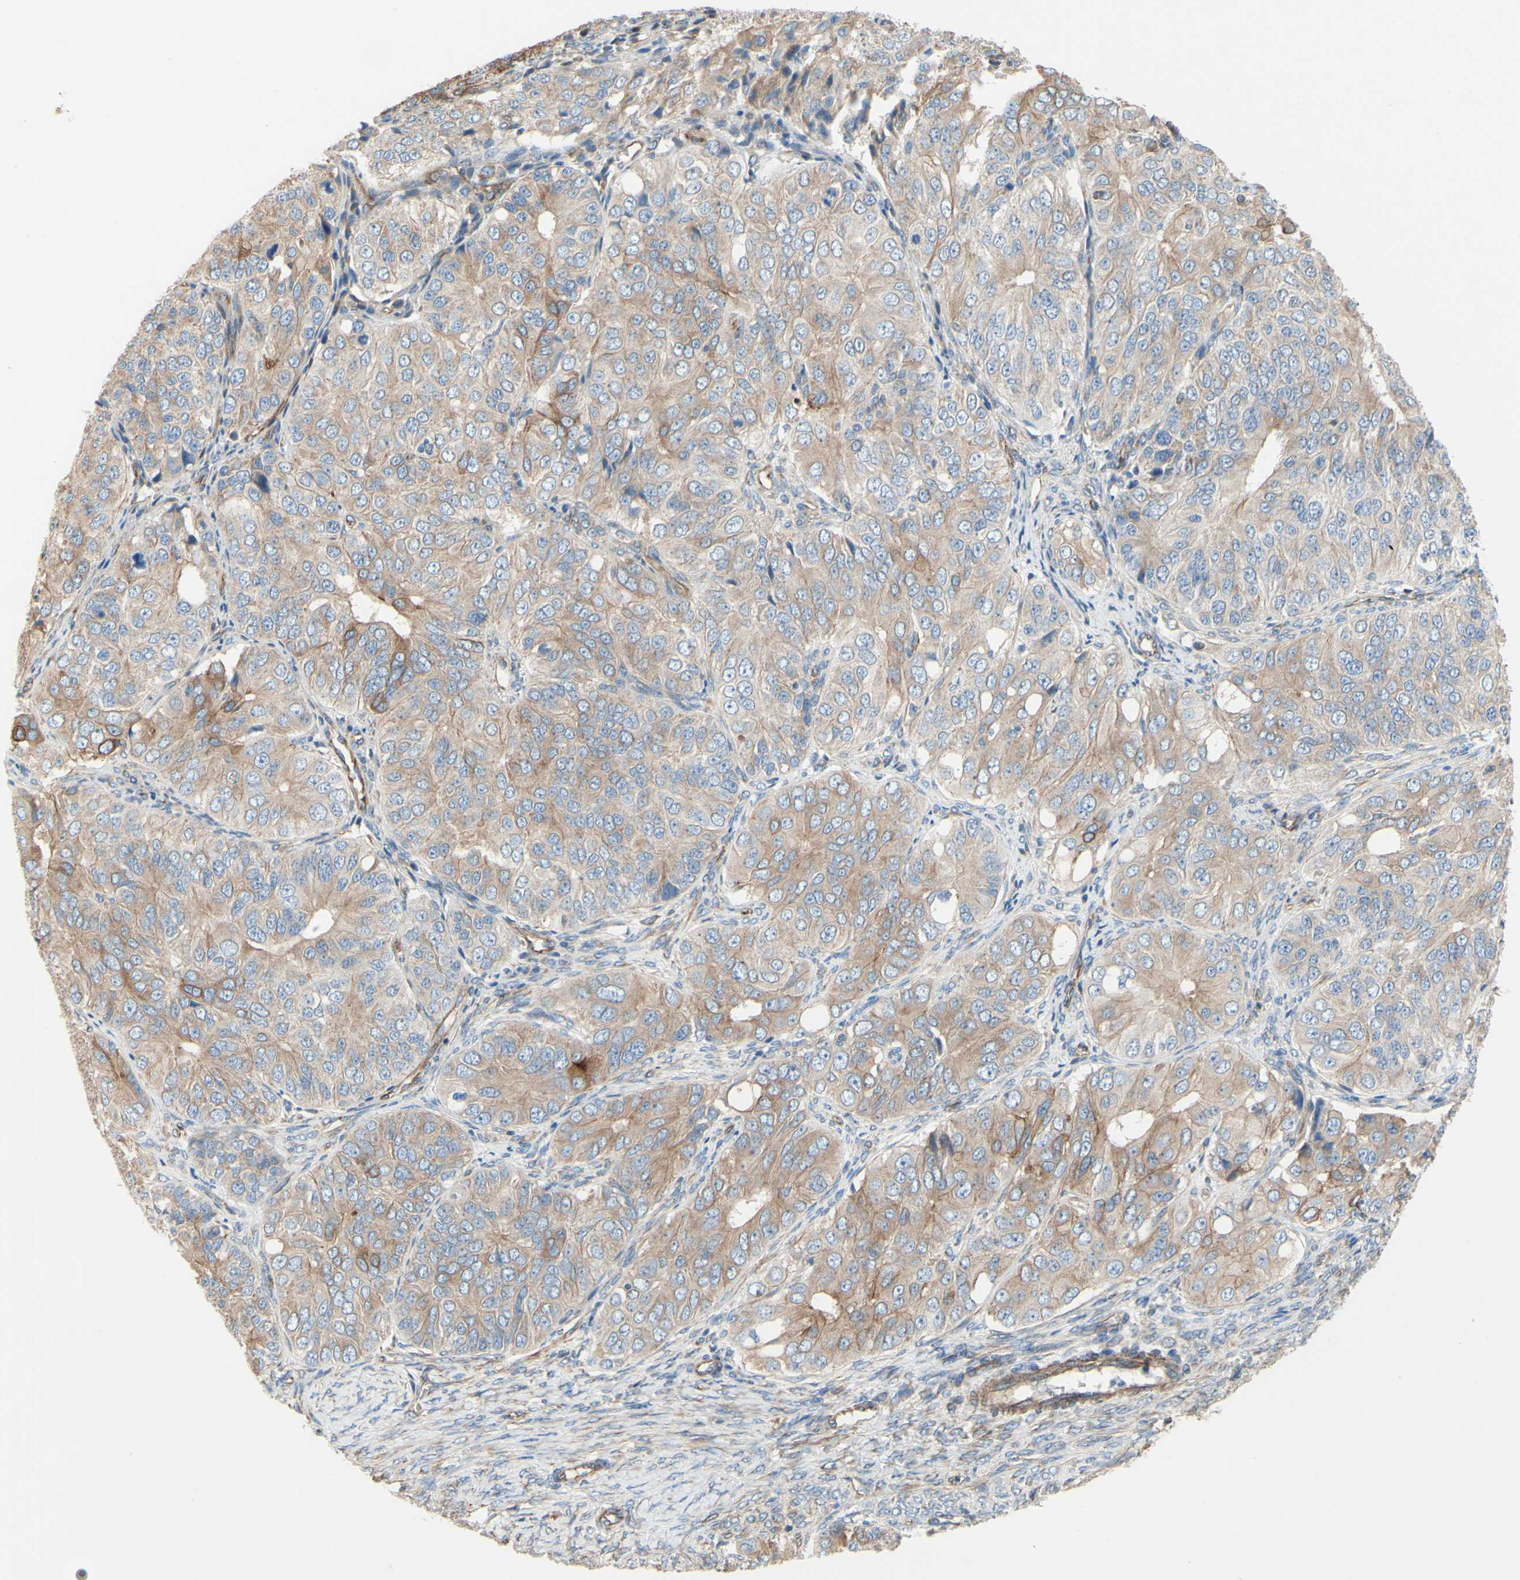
{"staining": {"intensity": "weak", "quantity": ">75%", "location": "cytoplasmic/membranous"}, "tissue": "ovarian cancer", "cell_type": "Tumor cells", "image_type": "cancer", "snomed": [{"axis": "morphology", "description": "Carcinoma, endometroid"}, {"axis": "topography", "description": "Ovary"}], "caption": "Tumor cells reveal low levels of weak cytoplasmic/membranous expression in approximately >75% of cells in ovarian cancer (endometroid carcinoma). The staining was performed using DAB, with brown indicating positive protein expression. Nuclei are stained blue with hematoxylin.", "gene": "ENDOD1", "patient": {"sex": "female", "age": 51}}